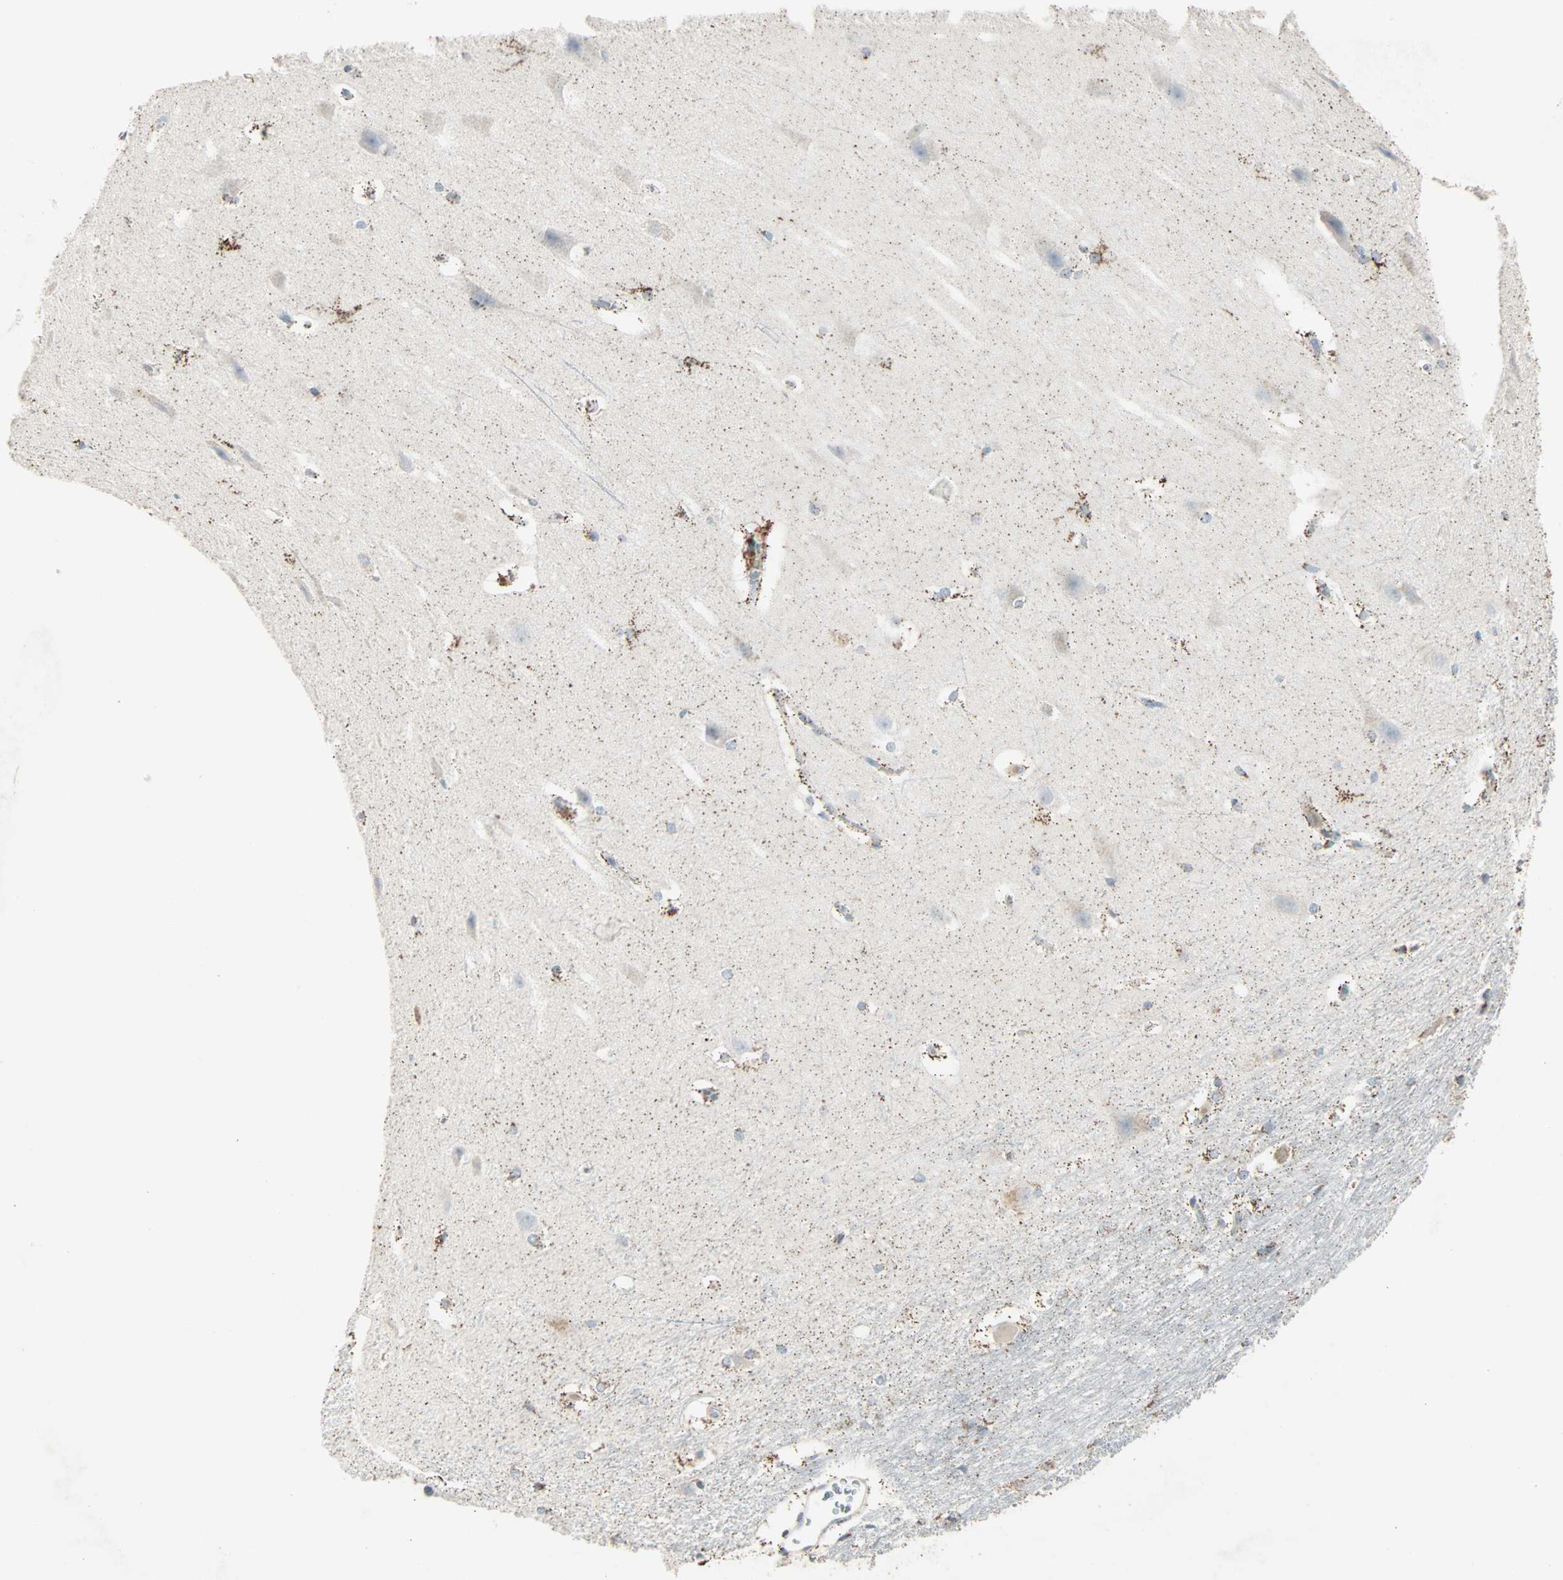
{"staining": {"intensity": "moderate", "quantity": "<25%", "location": "cytoplasmic/membranous"}, "tissue": "hippocampus", "cell_type": "Glial cells", "image_type": "normal", "snomed": [{"axis": "morphology", "description": "Normal tissue, NOS"}, {"axis": "topography", "description": "Hippocampus"}], "caption": "Glial cells display low levels of moderate cytoplasmic/membranous staining in approximately <25% of cells in normal human hippocampus. The staining was performed using DAB (3,3'-diaminobenzidine) to visualize the protein expression in brown, while the nuclei were stained in blue with hematoxylin (Magnification: 20x).", "gene": "IDH2", "patient": {"sex": "female", "age": 19}}